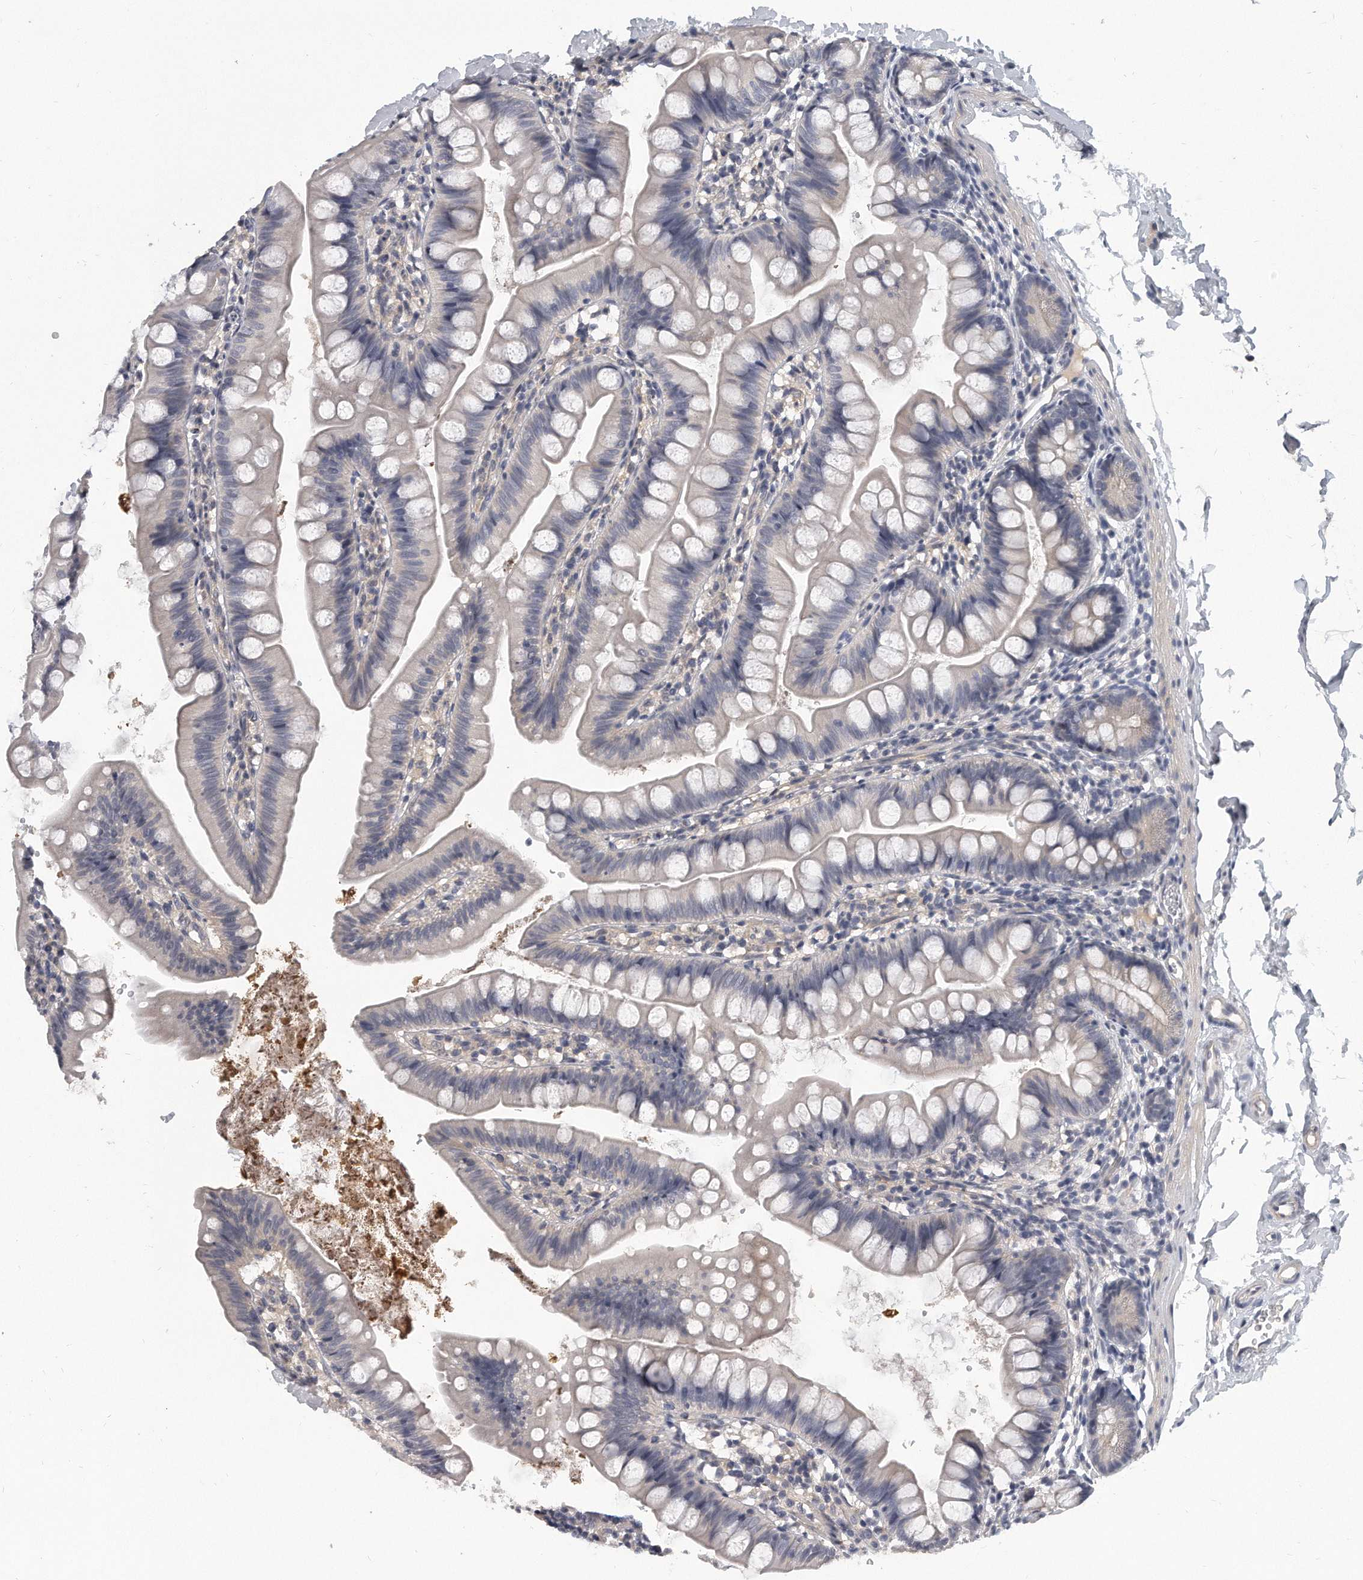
{"staining": {"intensity": "negative", "quantity": "none", "location": "none"}, "tissue": "small intestine", "cell_type": "Glandular cells", "image_type": "normal", "snomed": [{"axis": "morphology", "description": "Normal tissue, NOS"}, {"axis": "topography", "description": "Small intestine"}], "caption": "Immunohistochemistry micrograph of unremarkable small intestine: human small intestine stained with DAB (3,3'-diaminobenzidine) reveals no significant protein positivity in glandular cells.", "gene": "KLHL7", "patient": {"sex": "male", "age": 7}}